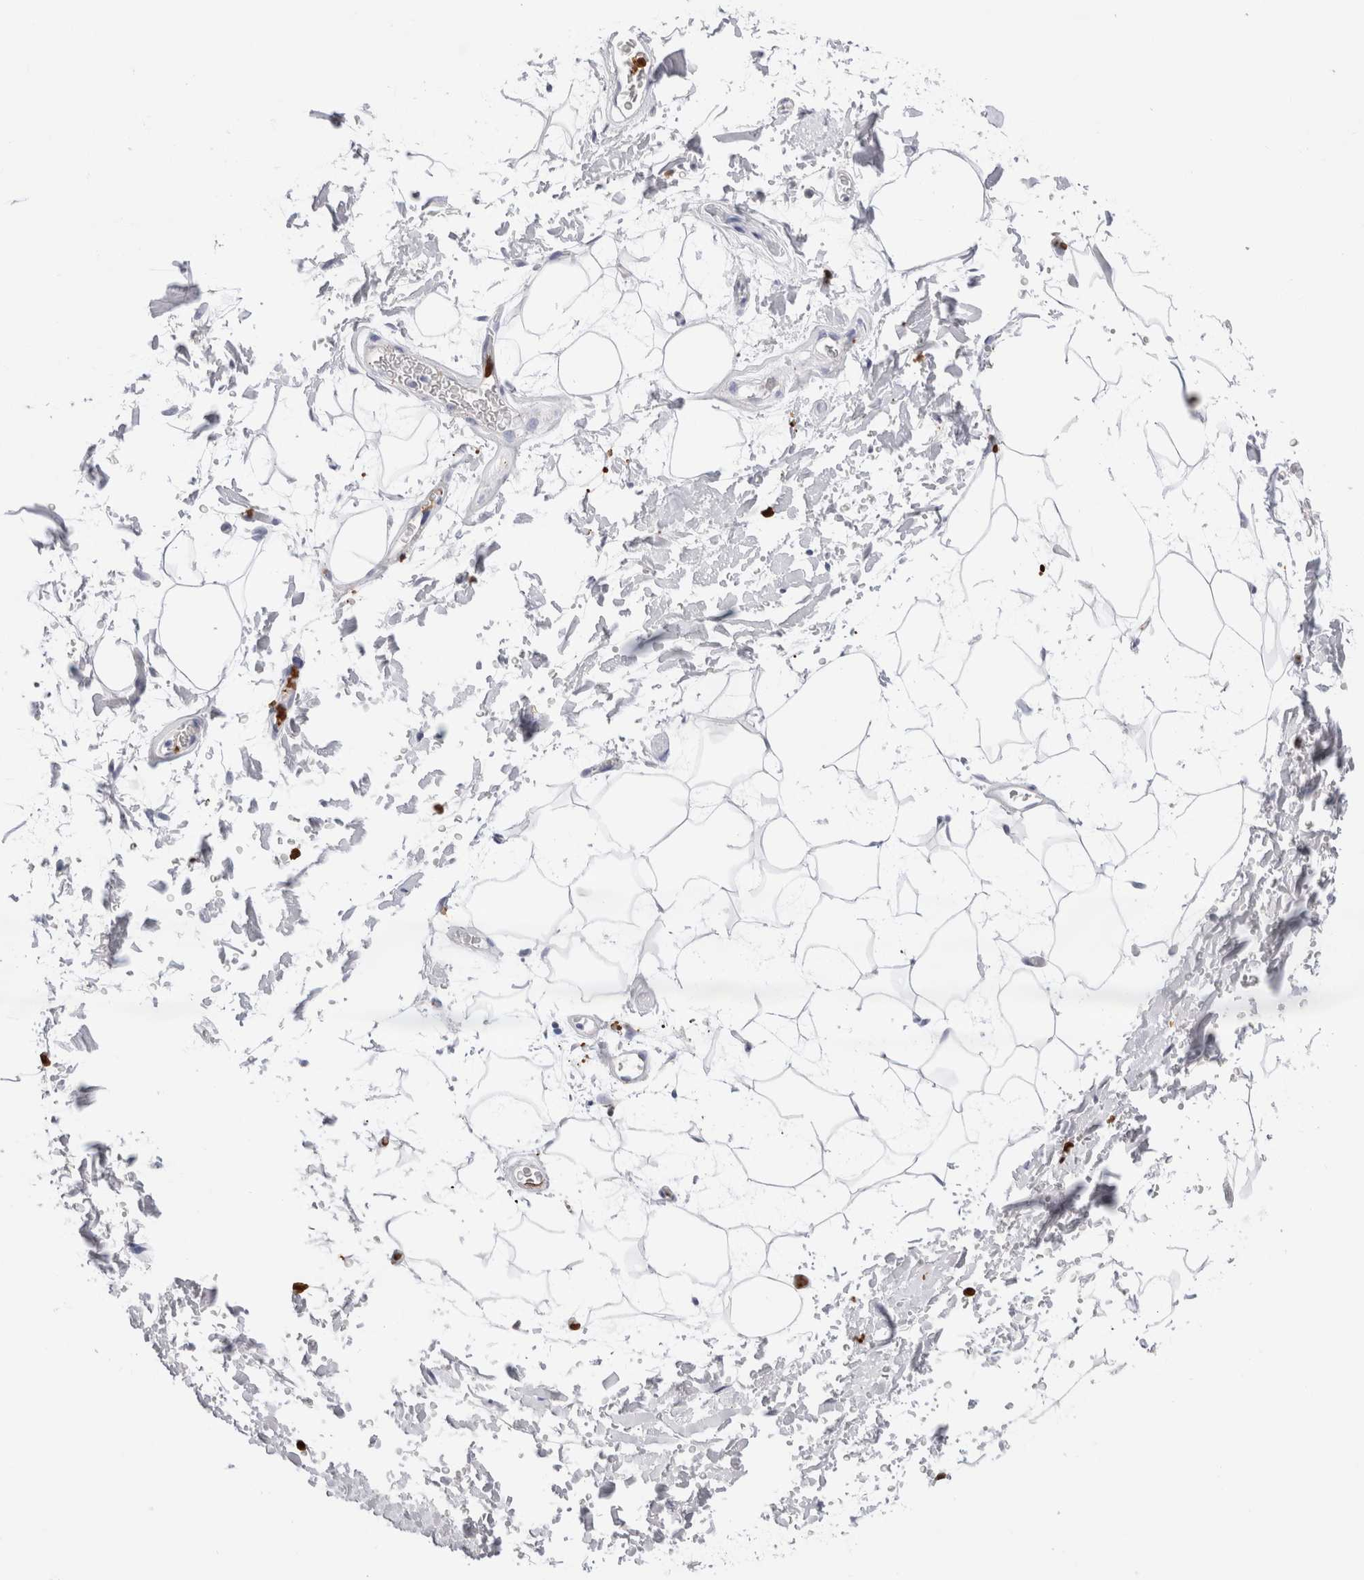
{"staining": {"intensity": "negative", "quantity": "none", "location": "none"}, "tissue": "adipose tissue", "cell_type": "Adipocytes", "image_type": "normal", "snomed": [{"axis": "morphology", "description": "Normal tissue, NOS"}, {"axis": "topography", "description": "Soft tissue"}], "caption": "The photomicrograph demonstrates no significant expression in adipocytes of adipose tissue.", "gene": "SLC10A5", "patient": {"sex": "male", "age": 72}}